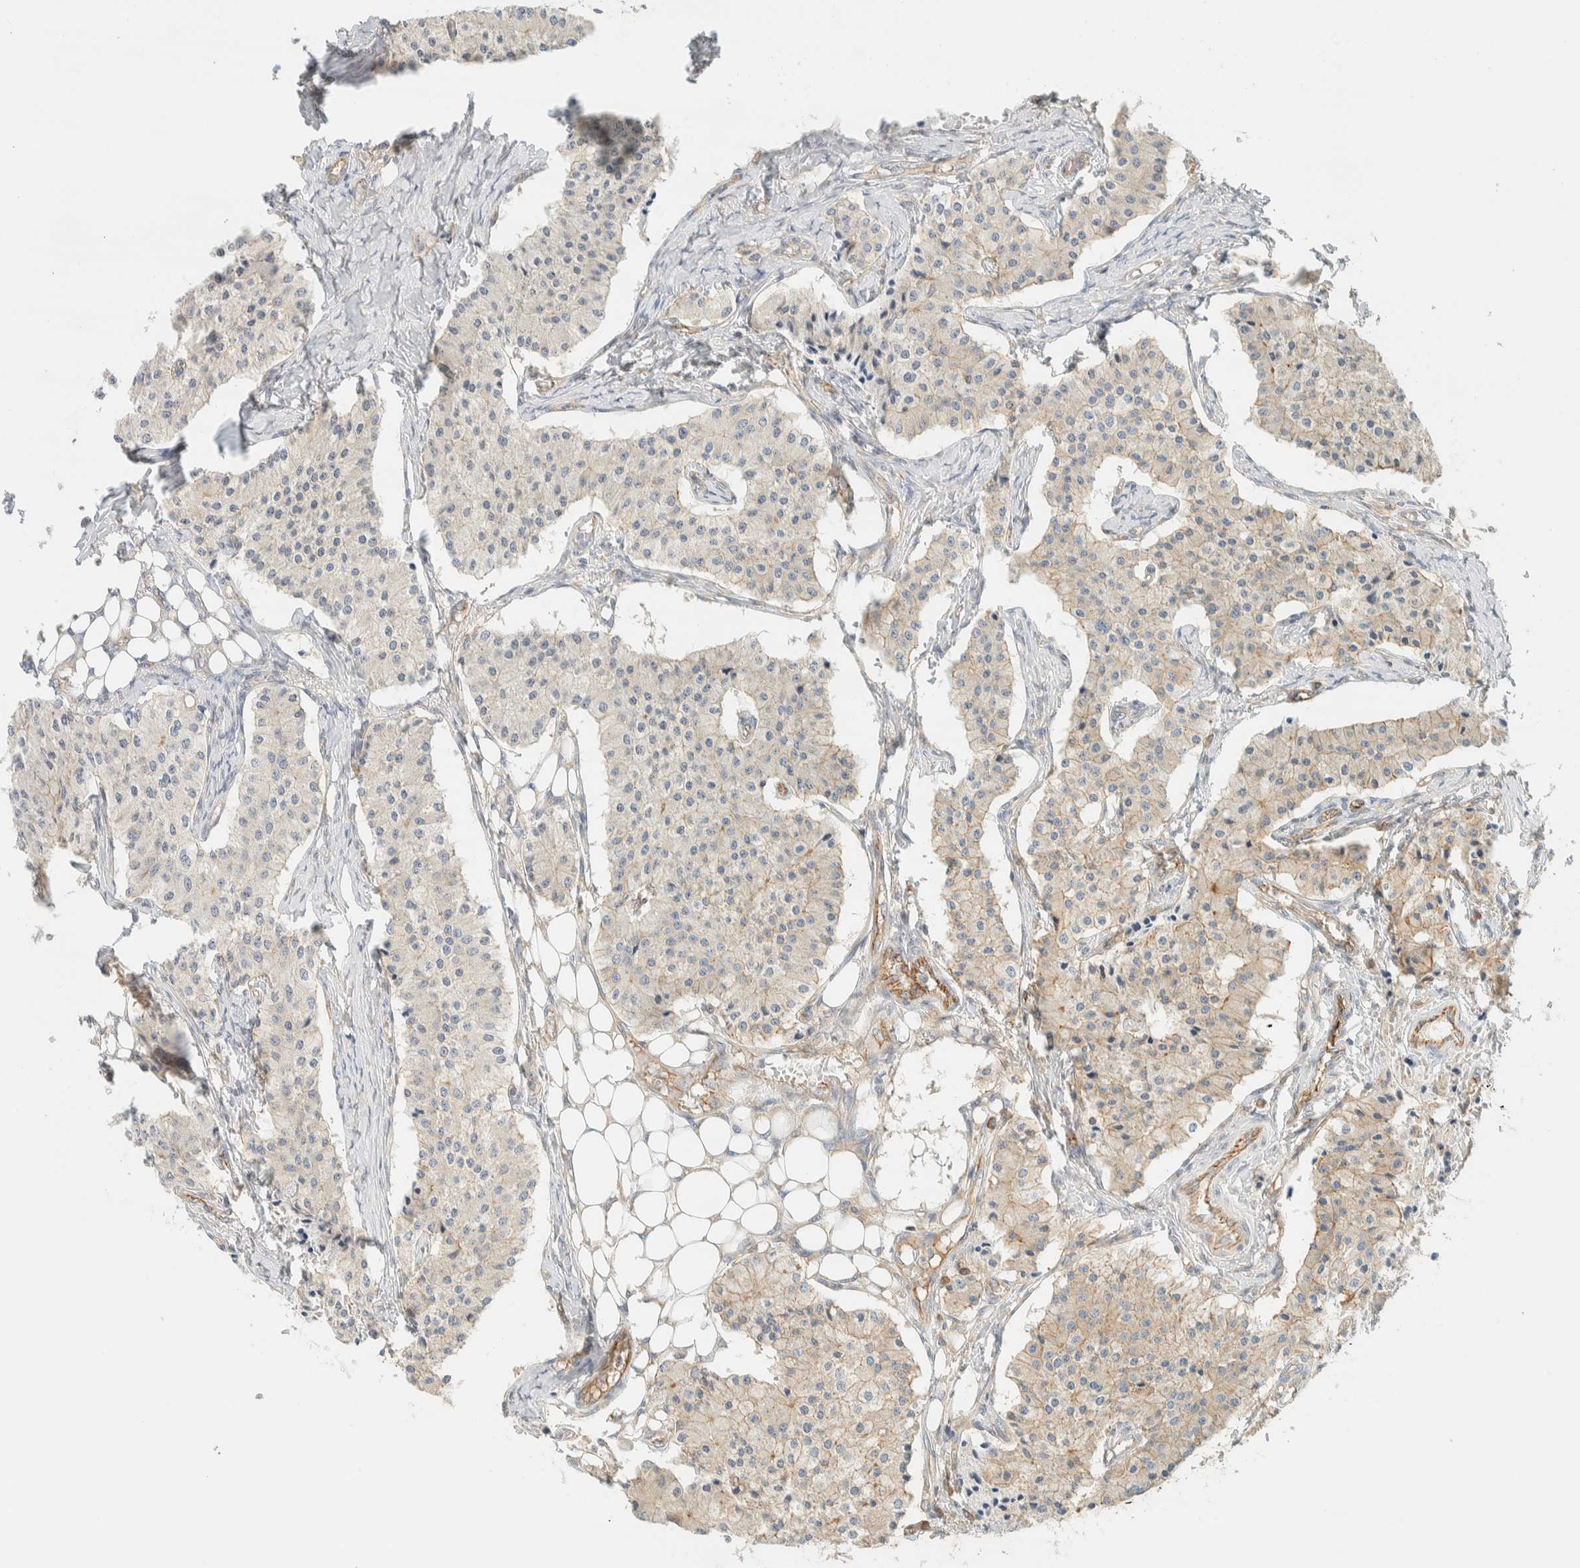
{"staining": {"intensity": "negative", "quantity": "none", "location": "none"}, "tissue": "carcinoid", "cell_type": "Tumor cells", "image_type": "cancer", "snomed": [{"axis": "morphology", "description": "Carcinoid, malignant, NOS"}, {"axis": "topography", "description": "Colon"}], "caption": "IHC histopathology image of carcinoid stained for a protein (brown), which exhibits no positivity in tumor cells.", "gene": "LIMA1", "patient": {"sex": "female", "age": 52}}